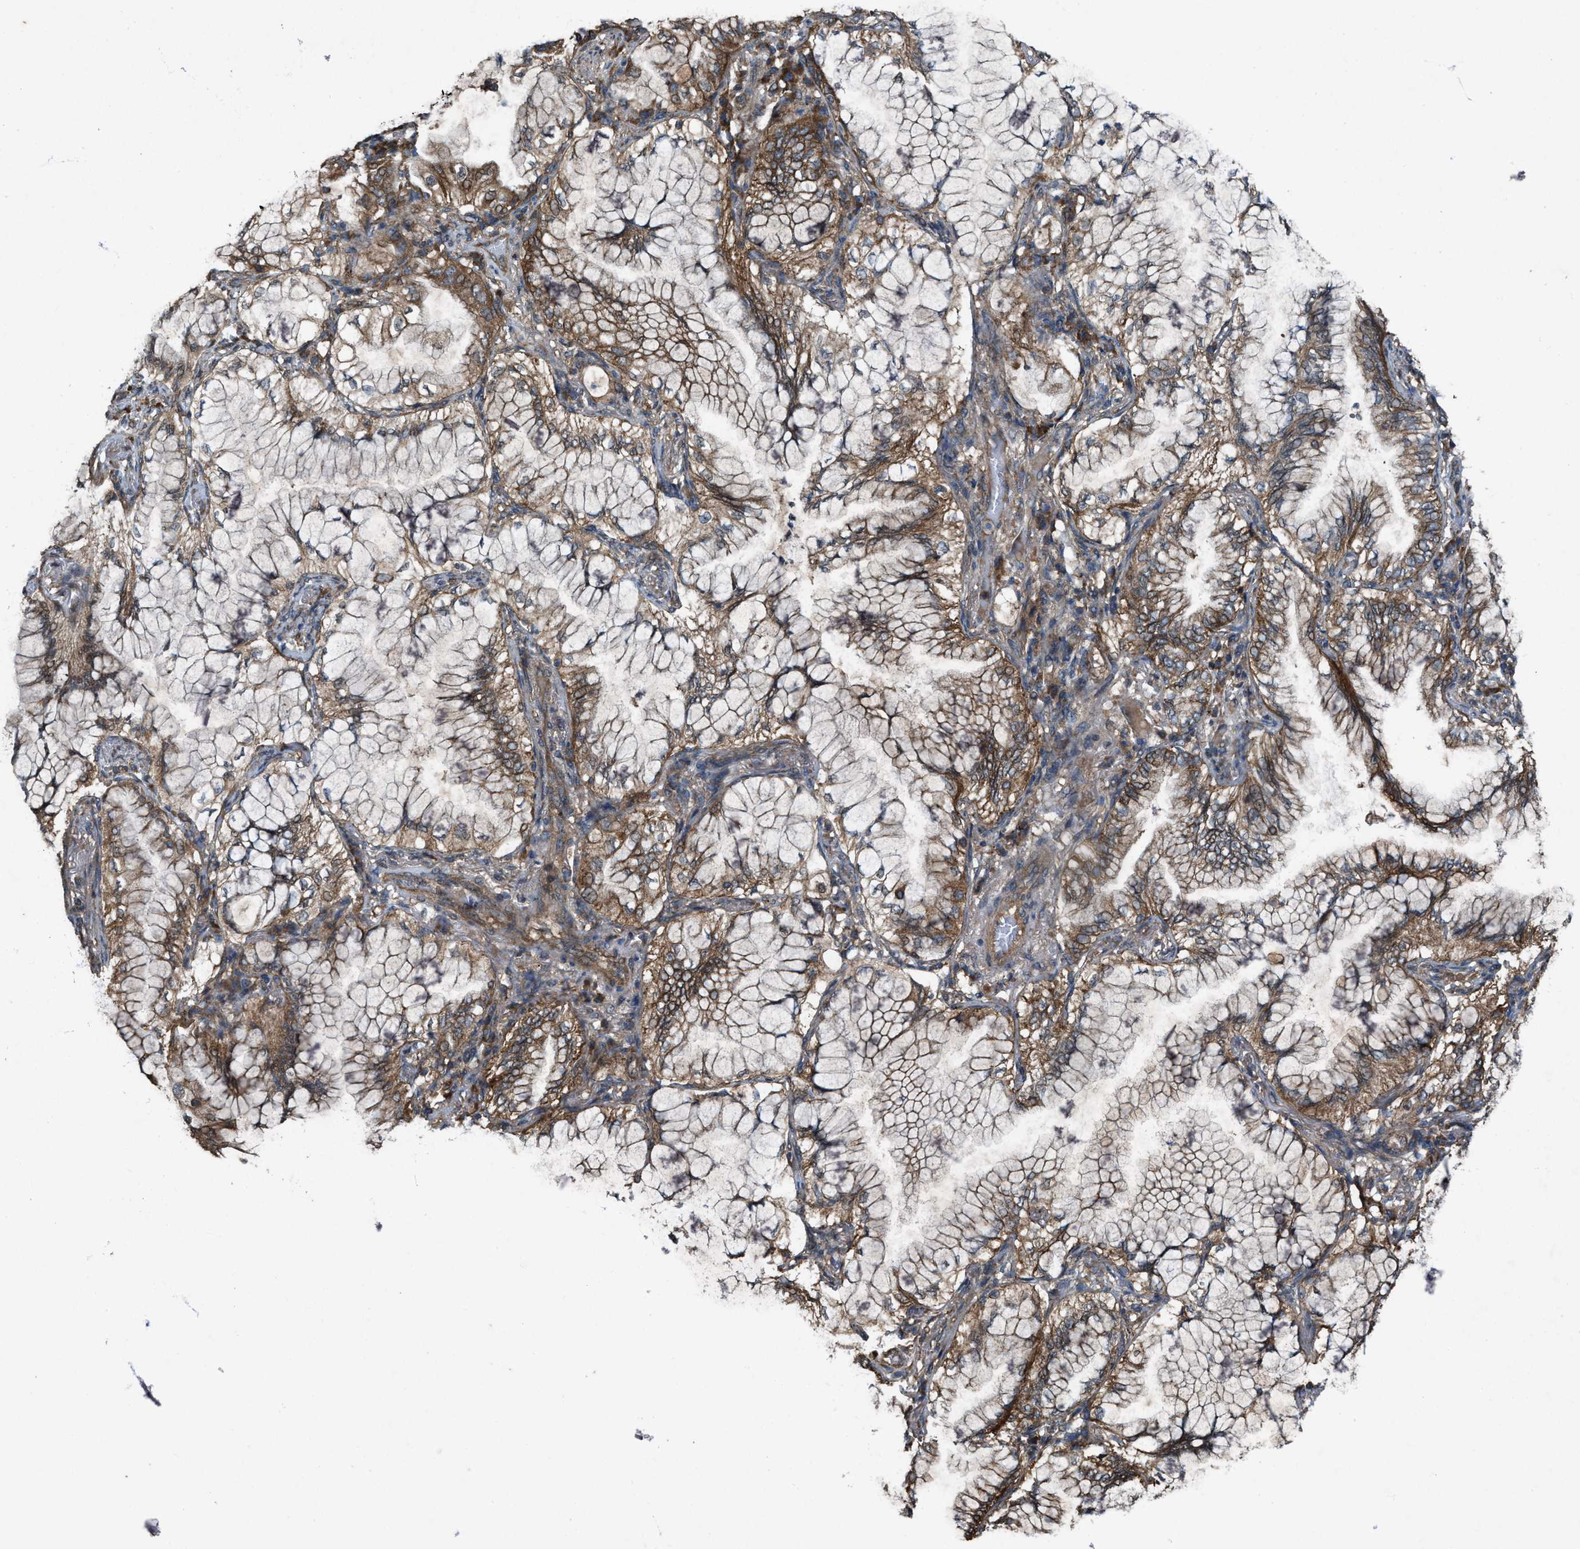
{"staining": {"intensity": "moderate", "quantity": ">75%", "location": "cytoplasmic/membranous"}, "tissue": "lung cancer", "cell_type": "Tumor cells", "image_type": "cancer", "snomed": [{"axis": "morphology", "description": "Adenocarcinoma, NOS"}, {"axis": "topography", "description": "Lung"}], "caption": "High-magnification brightfield microscopy of adenocarcinoma (lung) stained with DAB (brown) and counterstained with hematoxylin (blue). tumor cells exhibit moderate cytoplasmic/membranous staining is appreciated in approximately>75% of cells. Immunohistochemistry (ihc) stains the protein in brown and the nuclei are stained blue.", "gene": "PDP2", "patient": {"sex": "female", "age": 70}}